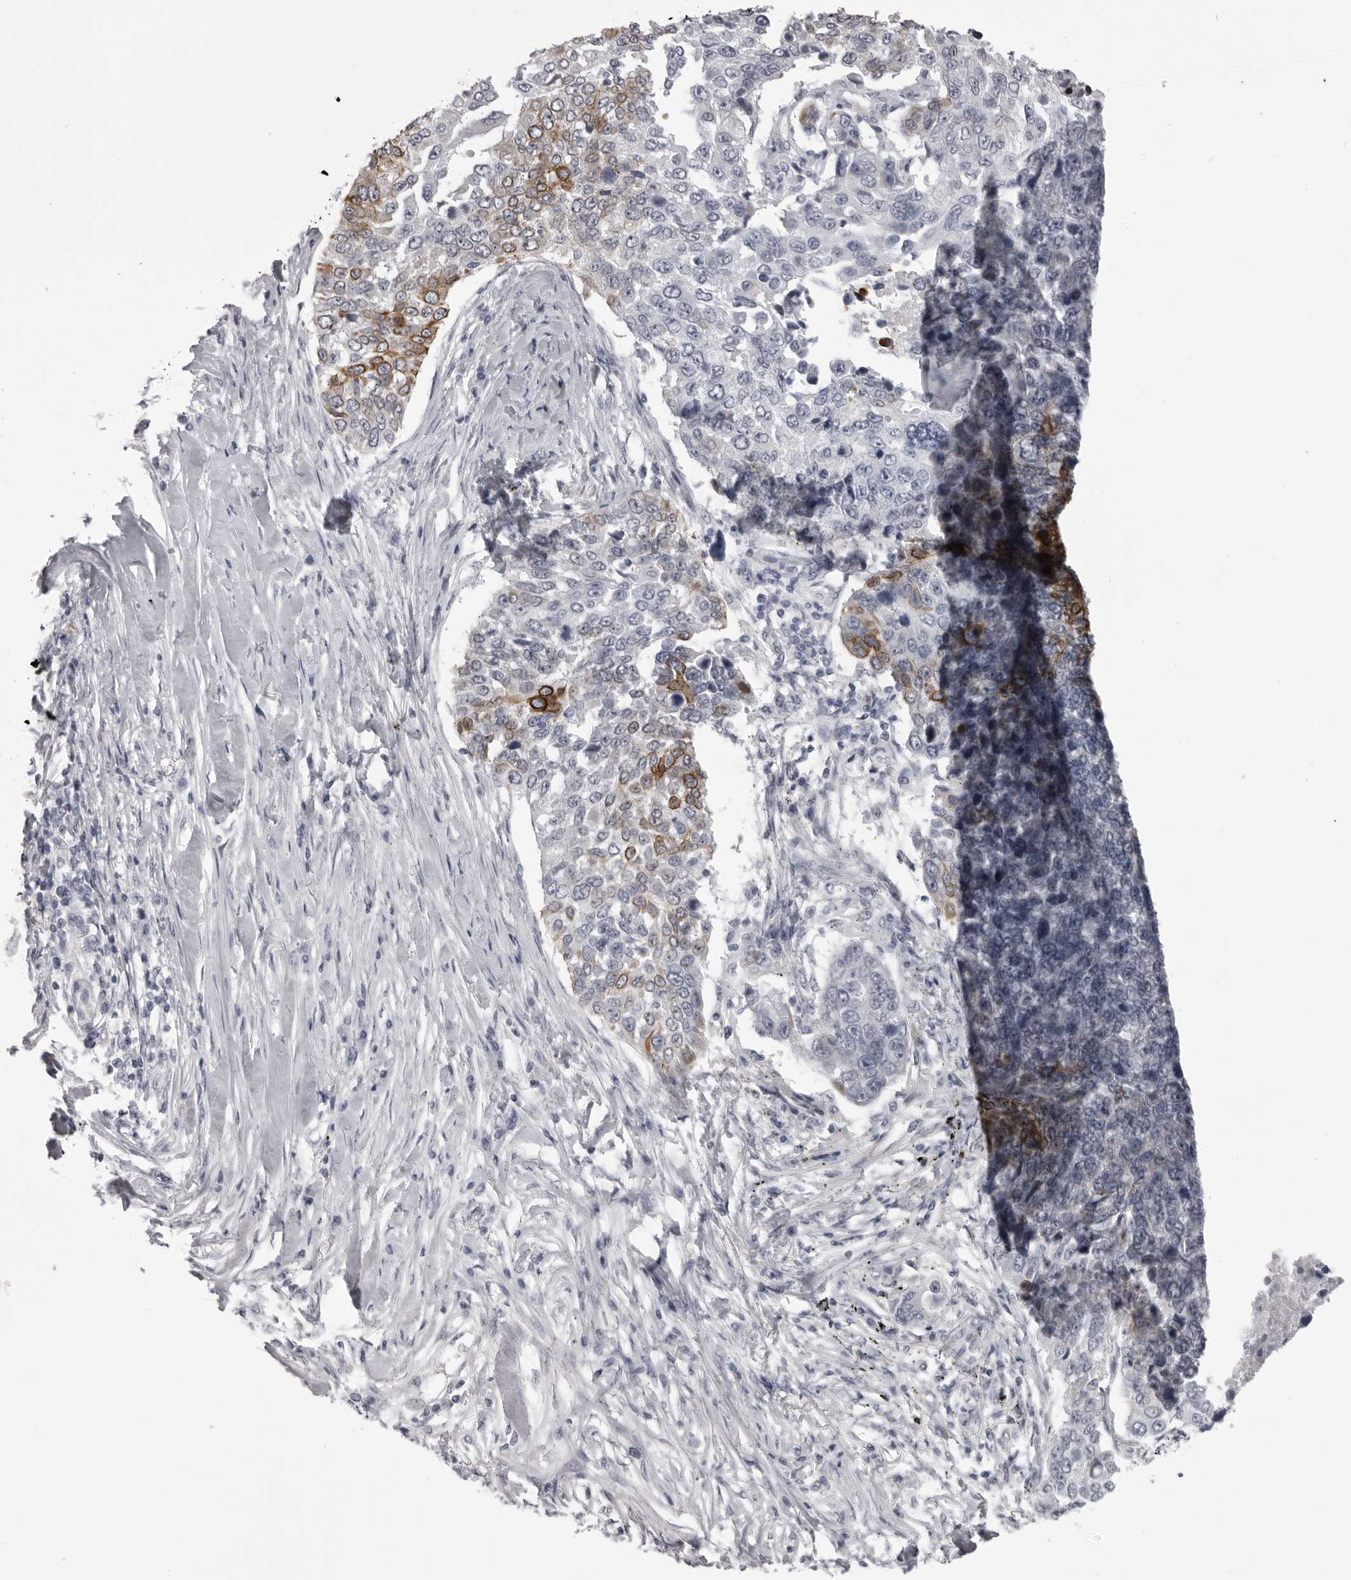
{"staining": {"intensity": "moderate", "quantity": "<25%", "location": "cytoplasmic/membranous"}, "tissue": "lung cancer", "cell_type": "Tumor cells", "image_type": "cancer", "snomed": [{"axis": "morphology", "description": "Squamous cell carcinoma, NOS"}, {"axis": "topography", "description": "Lung"}], "caption": "Immunohistochemistry of lung squamous cell carcinoma demonstrates low levels of moderate cytoplasmic/membranous staining in about <25% of tumor cells.", "gene": "EPHA10", "patient": {"sex": "male", "age": 66}}